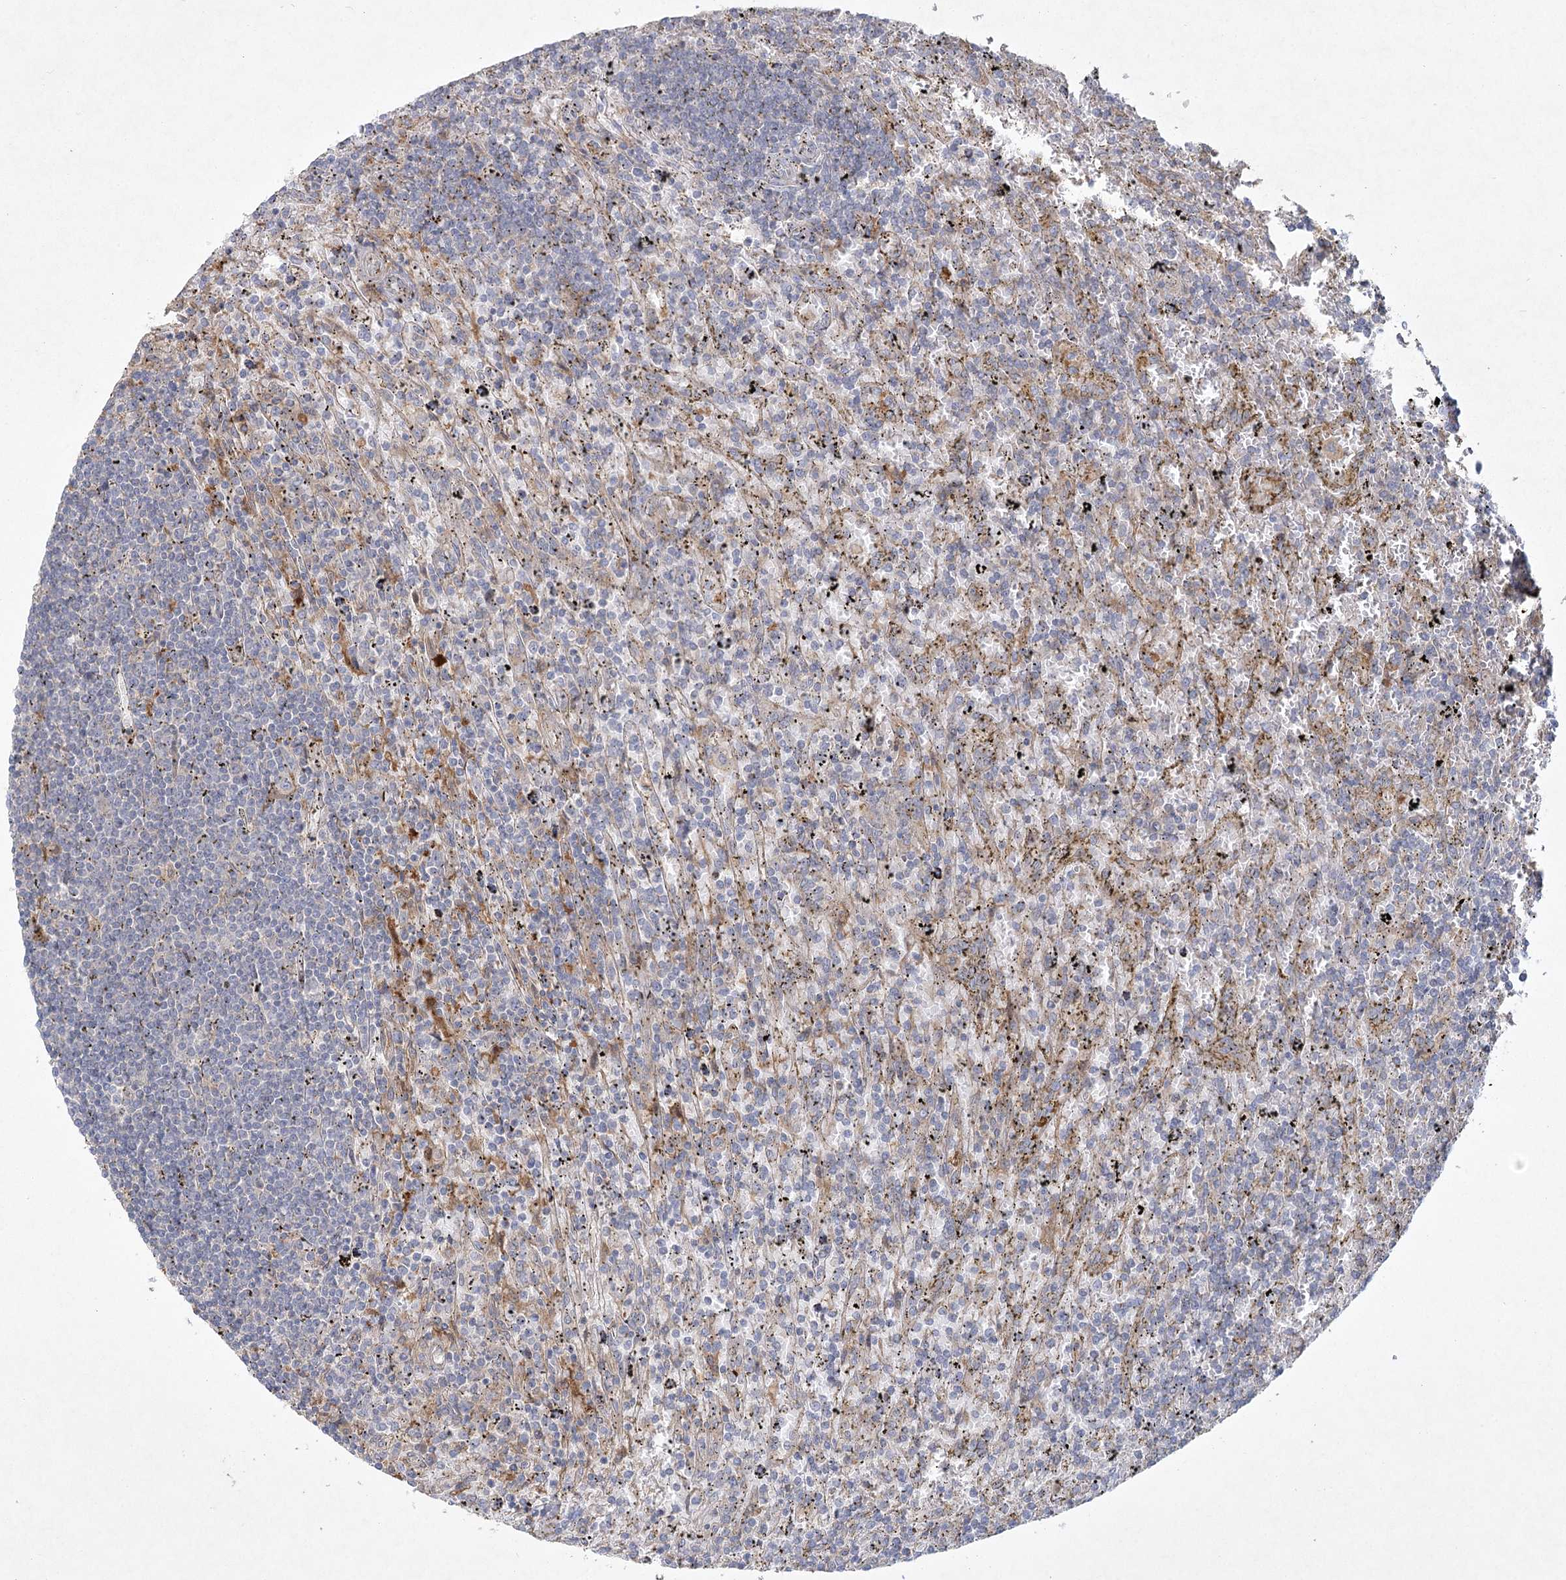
{"staining": {"intensity": "negative", "quantity": "none", "location": "none"}, "tissue": "lymphoma", "cell_type": "Tumor cells", "image_type": "cancer", "snomed": [{"axis": "morphology", "description": "Malignant lymphoma, non-Hodgkin's type, Low grade"}, {"axis": "topography", "description": "Spleen"}], "caption": "DAB (3,3'-diaminobenzidine) immunohistochemical staining of low-grade malignant lymphoma, non-Hodgkin's type demonstrates no significant expression in tumor cells.", "gene": "FAM110C", "patient": {"sex": "male", "age": 76}}